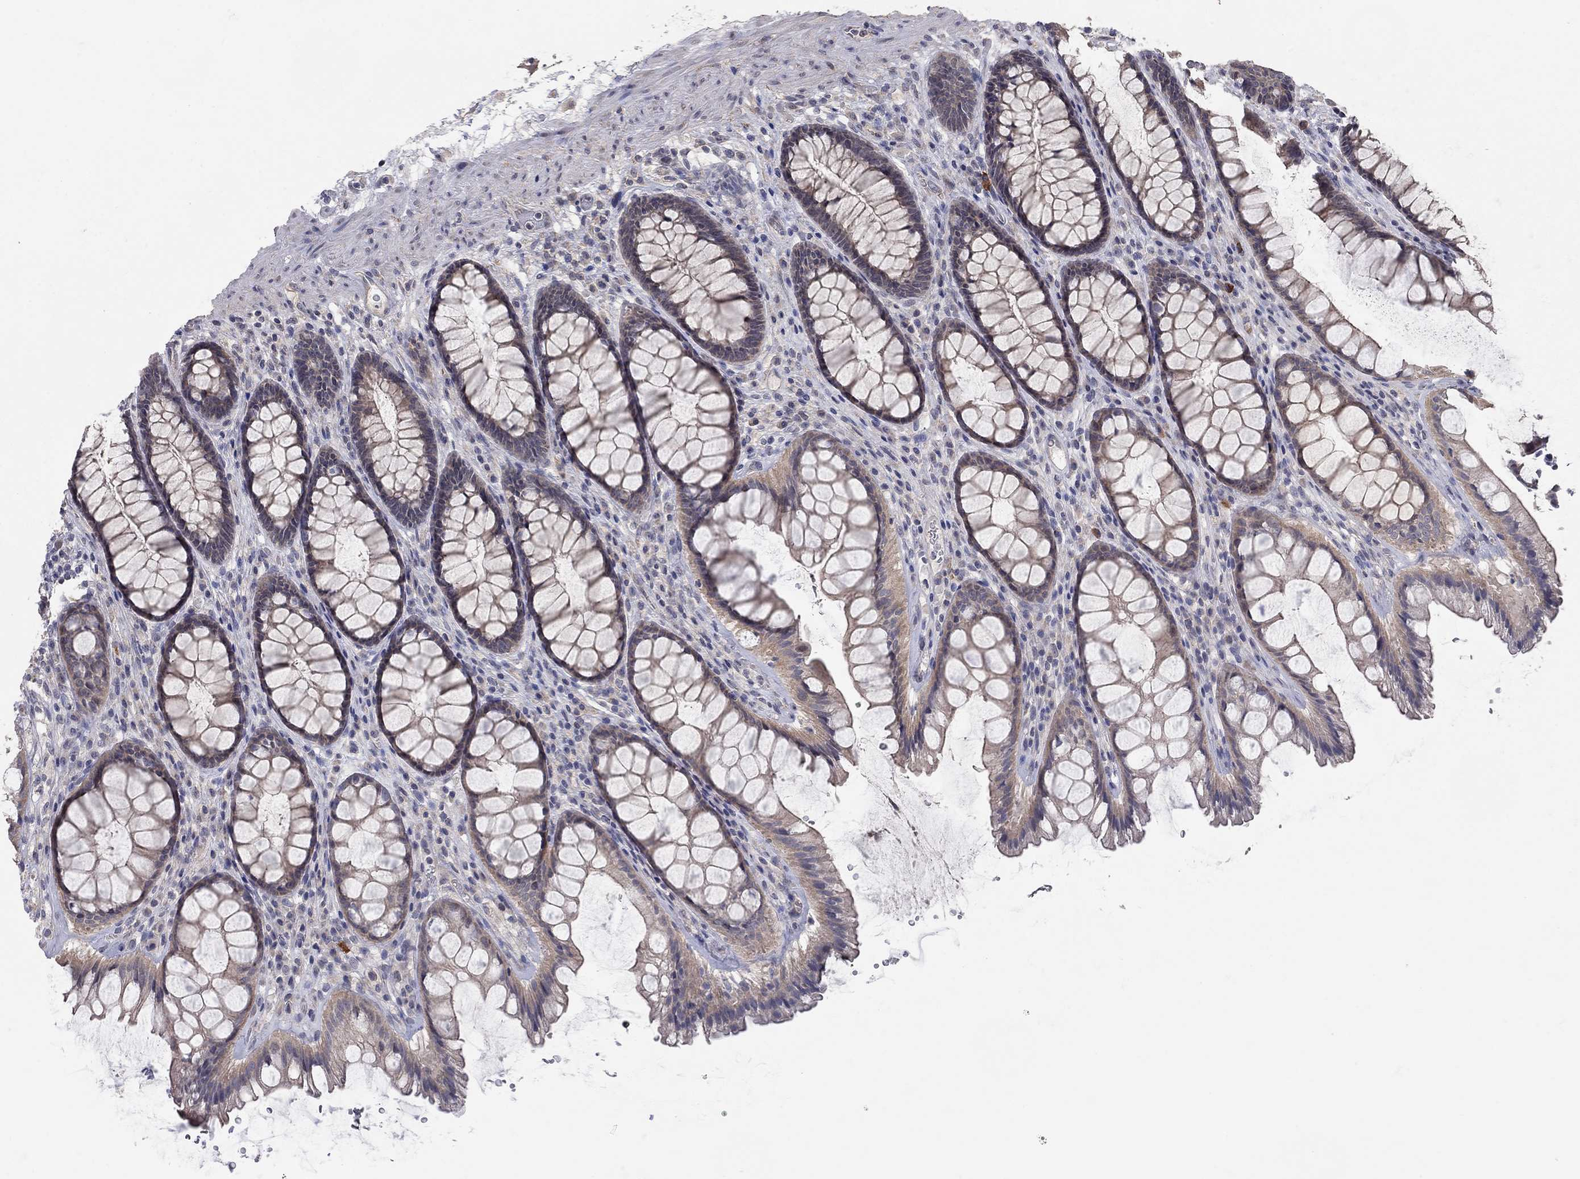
{"staining": {"intensity": "weak", "quantity": "25%-75%", "location": "cytoplasmic/membranous"}, "tissue": "rectum", "cell_type": "Glandular cells", "image_type": "normal", "snomed": [{"axis": "morphology", "description": "Normal tissue, NOS"}, {"axis": "topography", "description": "Rectum"}], "caption": "An immunohistochemistry image of unremarkable tissue is shown. Protein staining in brown shows weak cytoplasmic/membranous positivity in rectum within glandular cells. (DAB (3,3'-diaminobenzidine) IHC, brown staining for protein, blue staining for nuclei).", "gene": "WASF3", "patient": {"sex": "male", "age": 72}}